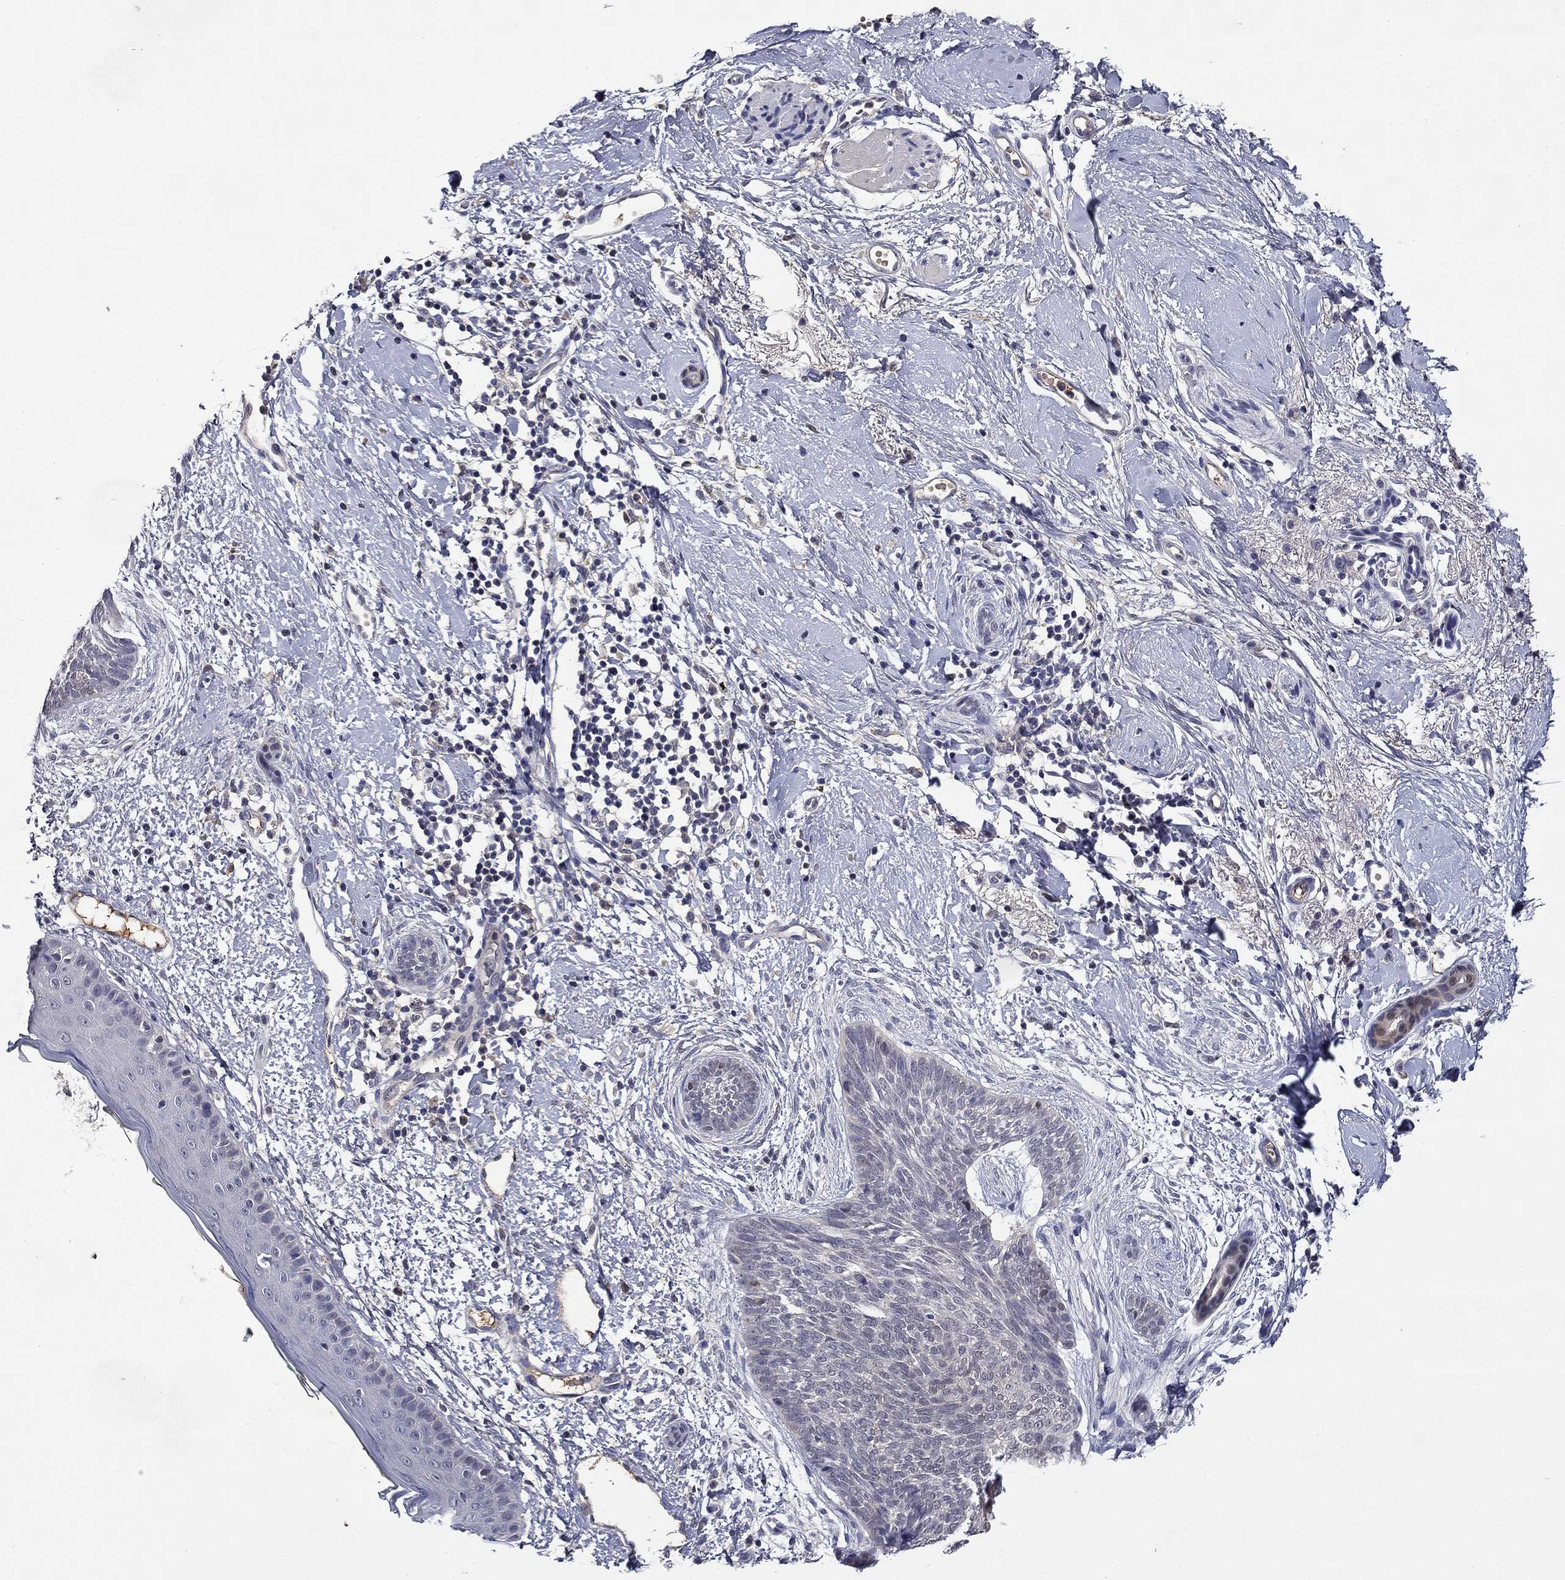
{"staining": {"intensity": "negative", "quantity": "none", "location": "none"}, "tissue": "skin cancer", "cell_type": "Tumor cells", "image_type": "cancer", "snomed": [{"axis": "morphology", "description": "Basal cell carcinoma"}, {"axis": "topography", "description": "Skin"}], "caption": "High magnification brightfield microscopy of skin basal cell carcinoma stained with DAB (3,3'-diaminobenzidine) (brown) and counterstained with hematoxylin (blue): tumor cells show no significant expression.", "gene": "DDTL", "patient": {"sex": "female", "age": 65}}